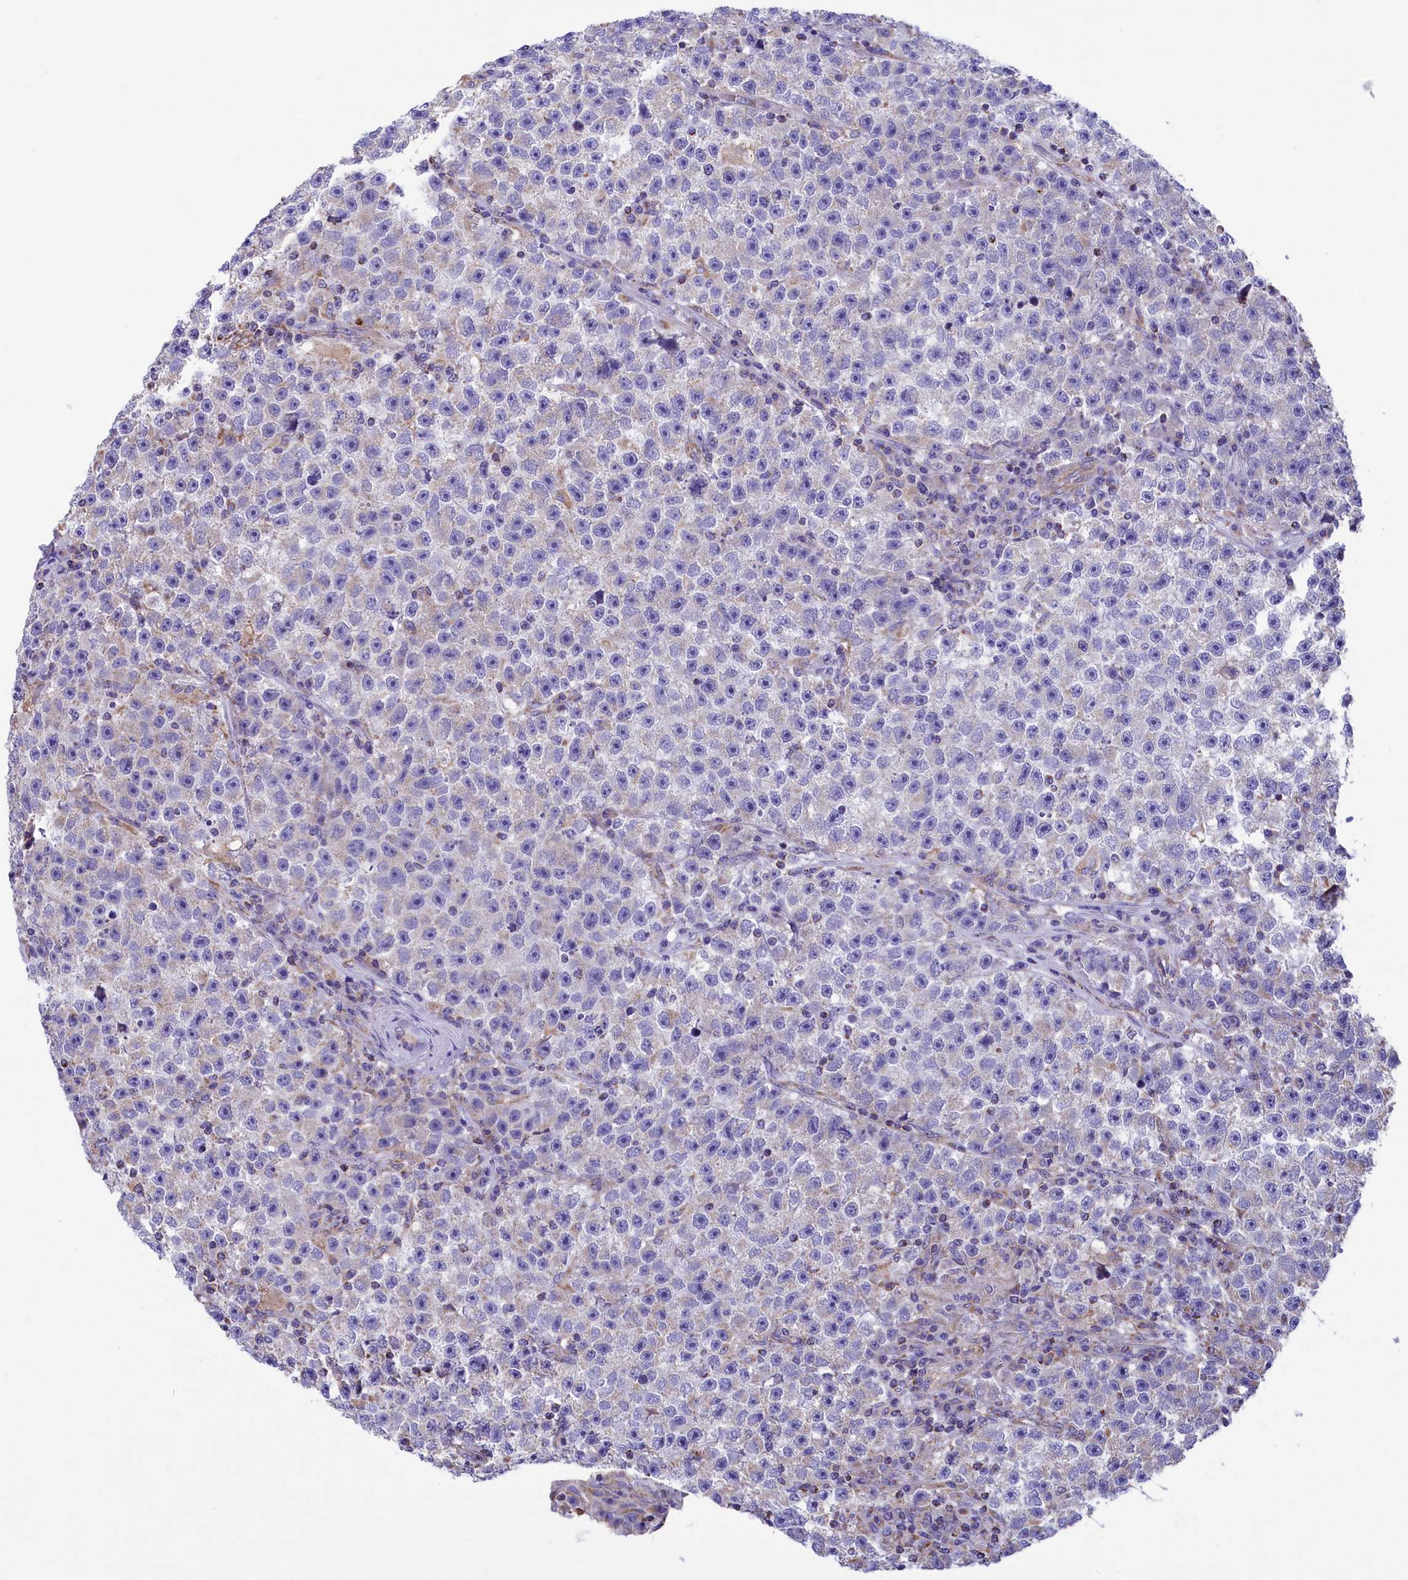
{"staining": {"intensity": "negative", "quantity": "none", "location": "none"}, "tissue": "testis cancer", "cell_type": "Tumor cells", "image_type": "cancer", "snomed": [{"axis": "morphology", "description": "Seminoma, NOS"}, {"axis": "topography", "description": "Testis"}], "caption": "The micrograph shows no staining of tumor cells in testis seminoma. Brightfield microscopy of immunohistochemistry stained with DAB (3,3'-diaminobenzidine) (brown) and hematoxylin (blue), captured at high magnification.", "gene": "GATB", "patient": {"sex": "male", "age": 22}}